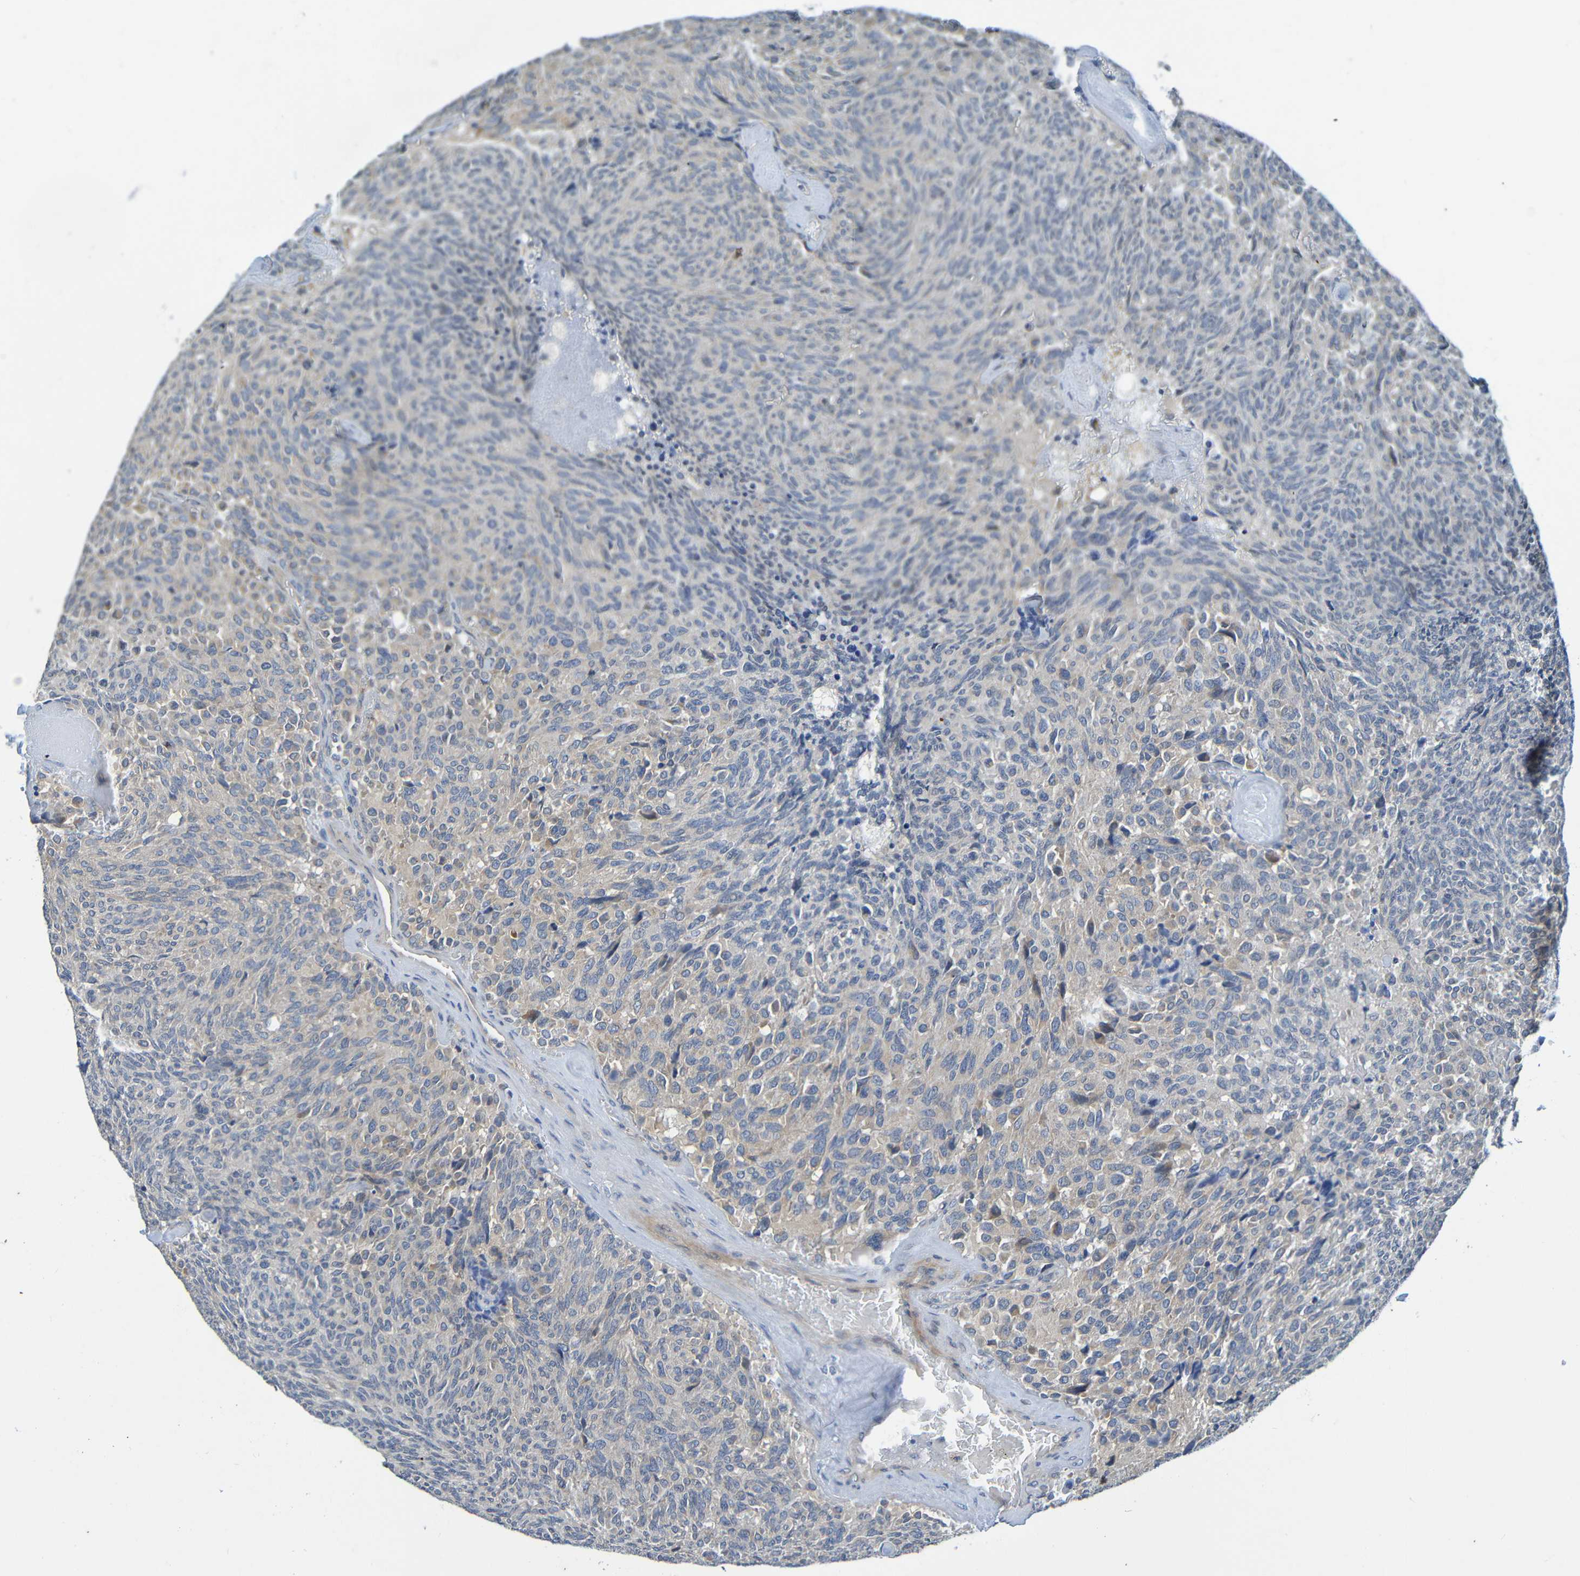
{"staining": {"intensity": "weak", "quantity": "<25%", "location": "cytoplasmic/membranous"}, "tissue": "carcinoid", "cell_type": "Tumor cells", "image_type": "cancer", "snomed": [{"axis": "morphology", "description": "Carcinoid, malignant, NOS"}, {"axis": "topography", "description": "Pancreas"}], "caption": "The immunohistochemistry (IHC) photomicrograph has no significant expression in tumor cells of malignant carcinoid tissue.", "gene": "CYP4F2", "patient": {"sex": "female", "age": 54}}